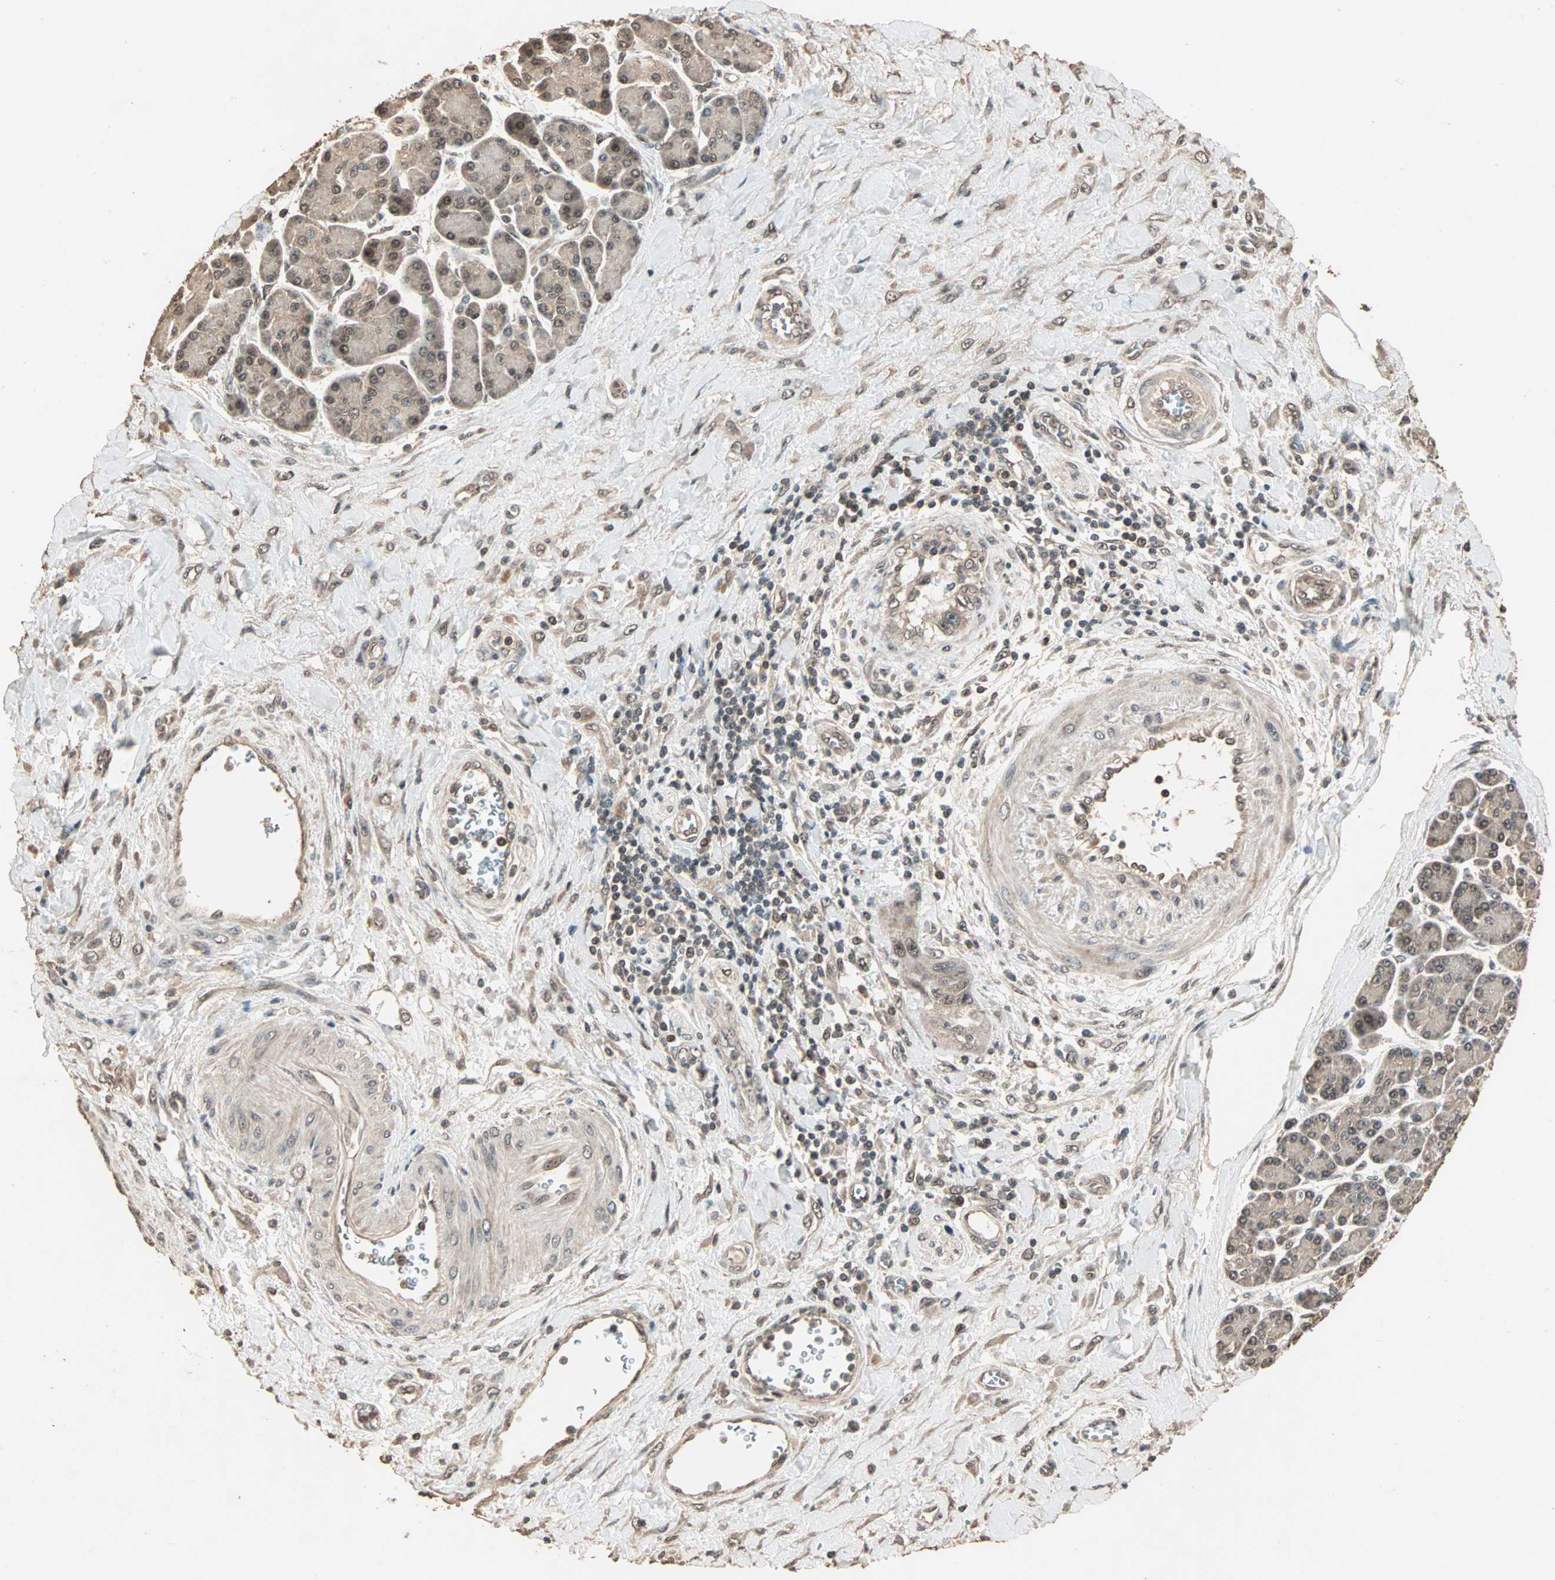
{"staining": {"intensity": "weak", "quantity": ">75%", "location": "cytoplasmic/membranous,nuclear"}, "tissue": "pancreatic cancer", "cell_type": "Tumor cells", "image_type": "cancer", "snomed": [{"axis": "morphology", "description": "Adenocarcinoma, NOS"}, {"axis": "topography", "description": "Pancreas"}], "caption": "Tumor cells show weak cytoplasmic/membranous and nuclear positivity in about >75% of cells in pancreatic adenocarcinoma.", "gene": "ZBTB33", "patient": {"sex": "female", "age": 70}}